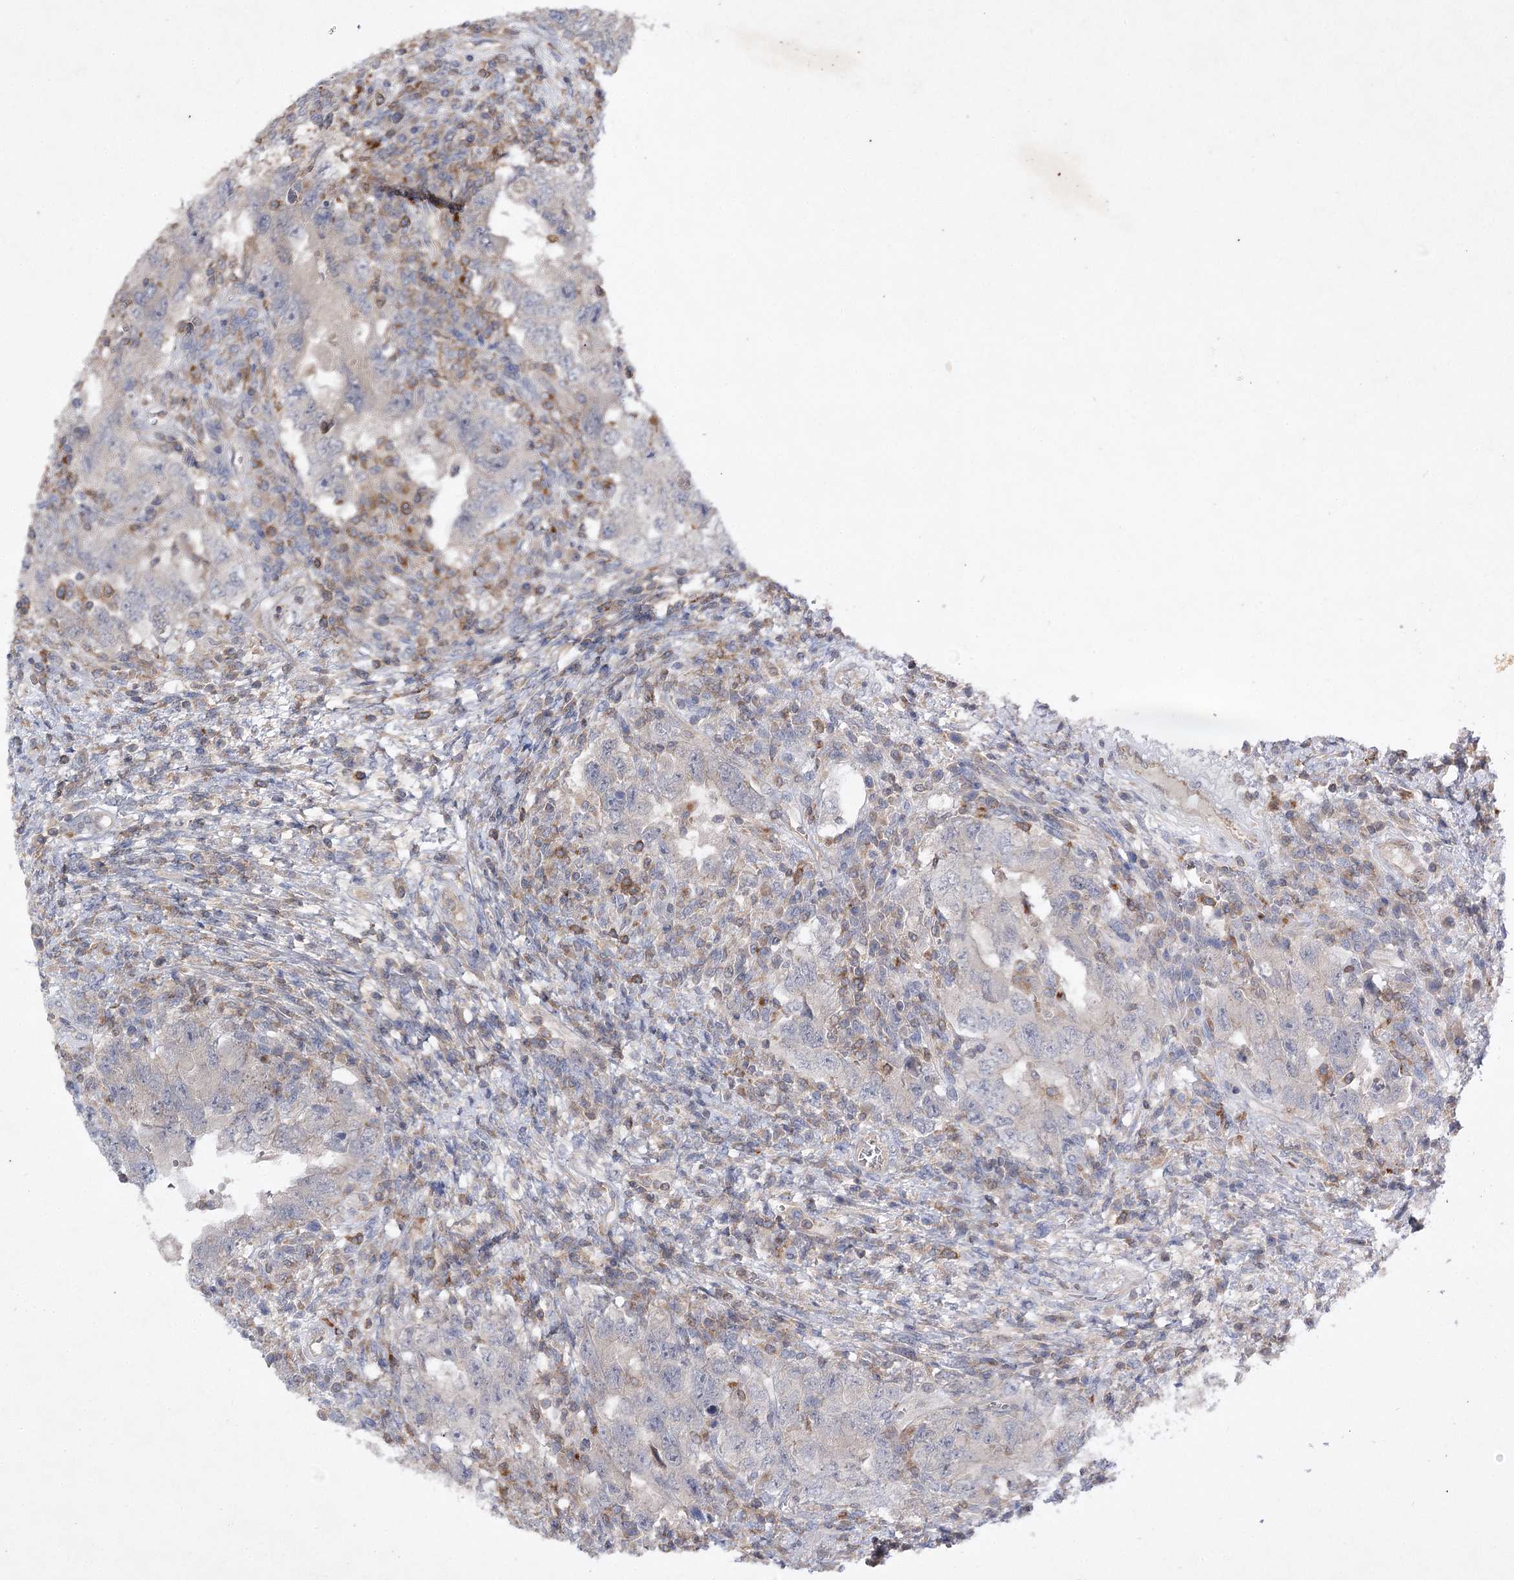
{"staining": {"intensity": "negative", "quantity": "none", "location": "none"}, "tissue": "testis cancer", "cell_type": "Tumor cells", "image_type": "cancer", "snomed": [{"axis": "morphology", "description": "Carcinoma, Embryonal, NOS"}, {"axis": "topography", "description": "Testis"}], "caption": "Tumor cells show no significant expression in embryonal carcinoma (testis).", "gene": "BCR", "patient": {"sex": "male", "age": 26}}